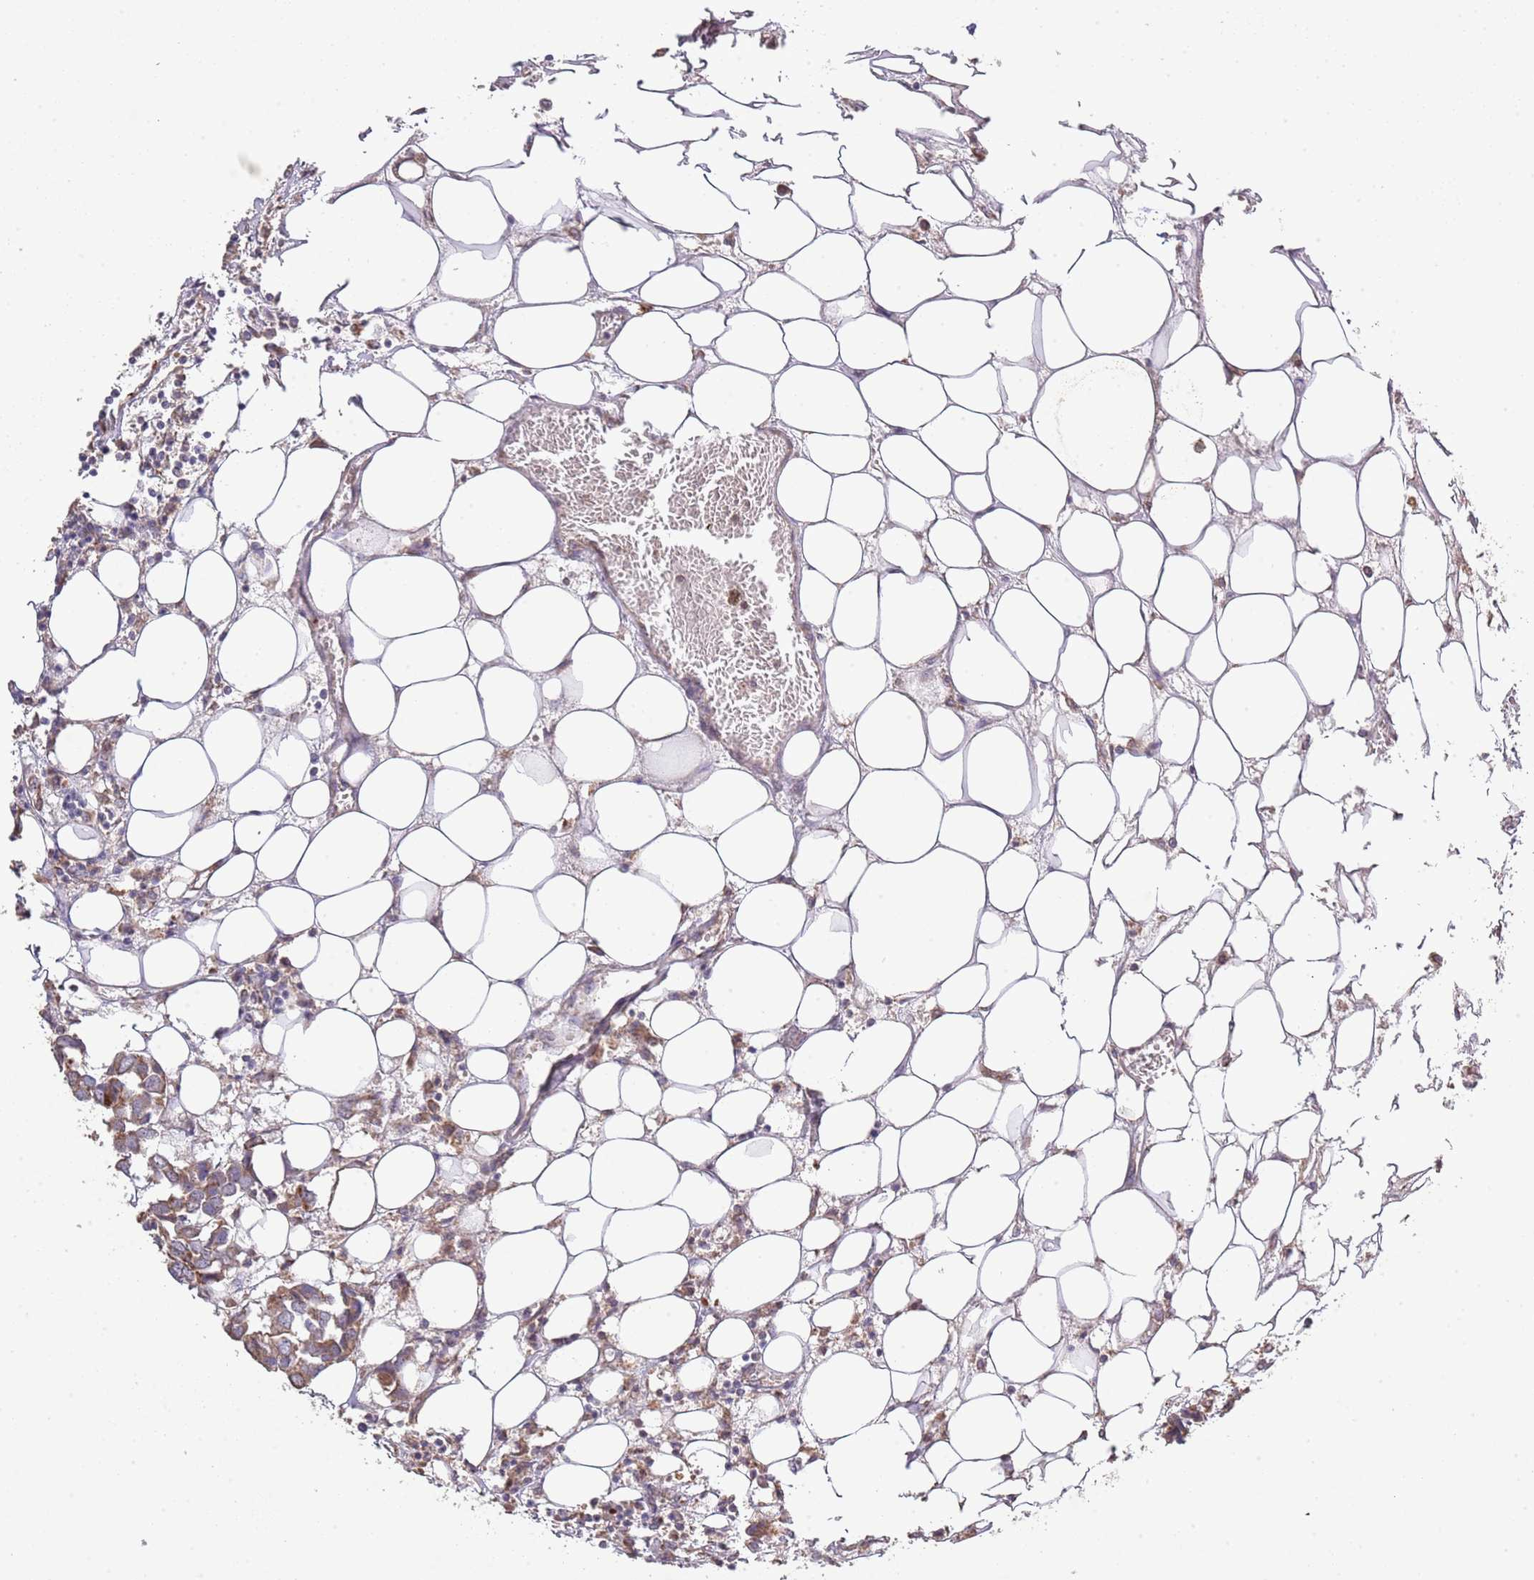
{"staining": {"intensity": "moderate", "quantity": ">75%", "location": "cytoplasmic/membranous"}, "tissue": "breast cancer", "cell_type": "Tumor cells", "image_type": "cancer", "snomed": [{"axis": "morphology", "description": "Duct carcinoma"}, {"axis": "topography", "description": "Breast"}], "caption": "Immunohistochemical staining of human infiltrating ductal carcinoma (breast) shows medium levels of moderate cytoplasmic/membranous positivity in approximately >75% of tumor cells. (brown staining indicates protein expression, while blue staining denotes nuclei).", "gene": "IVD", "patient": {"sex": "female", "age": 83}}